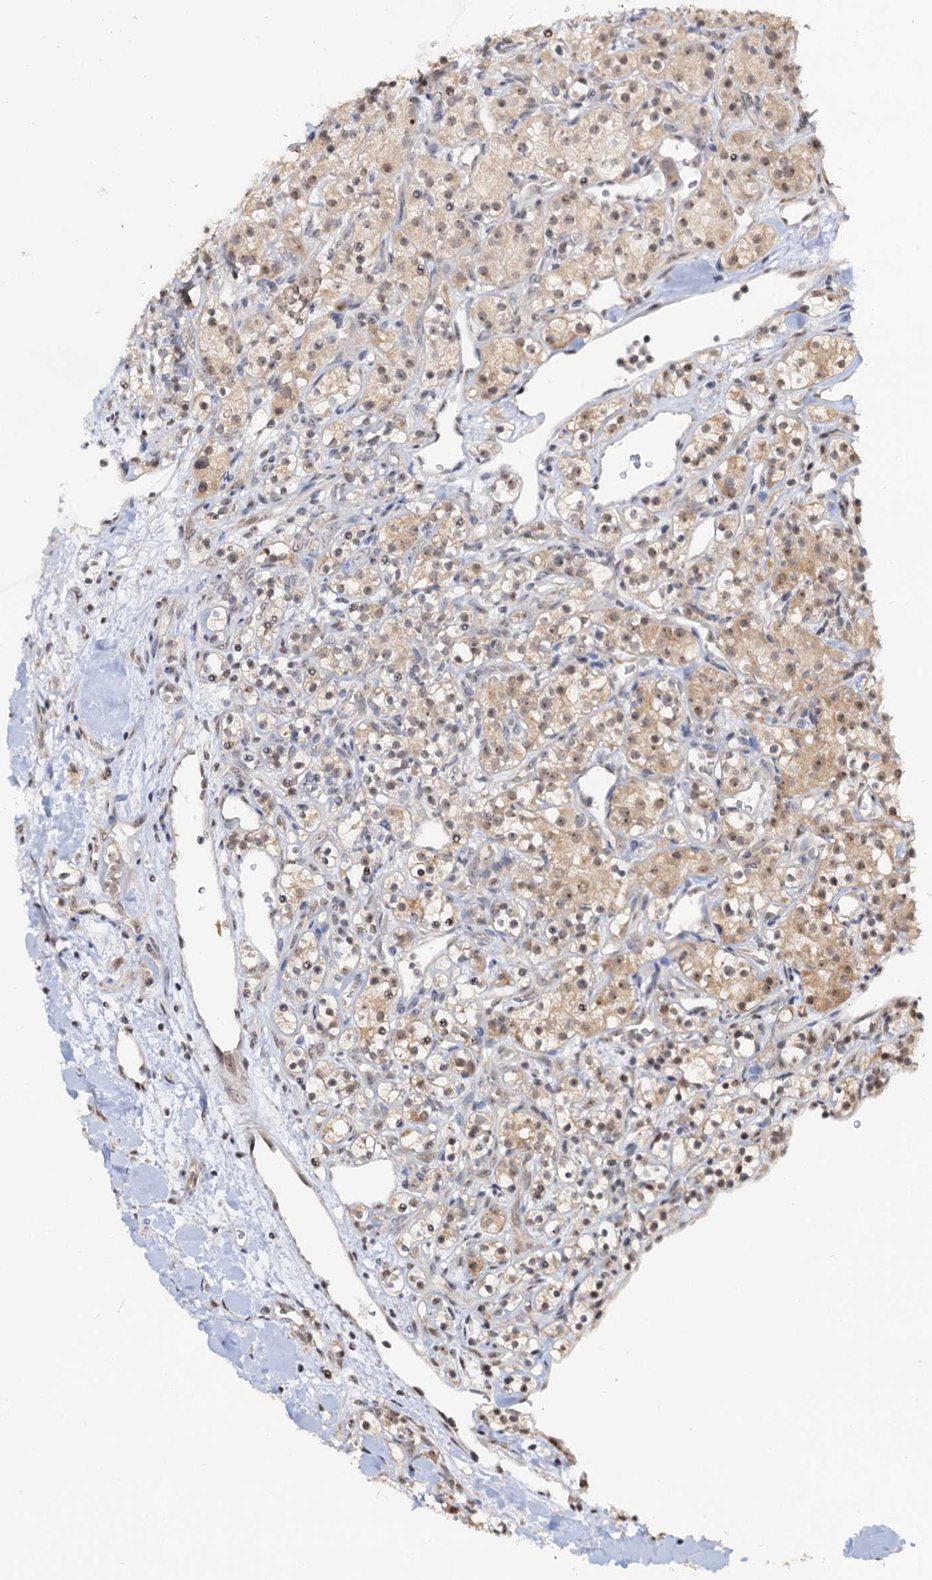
{"staining": {"intensity": "weak", "quantity": ">75%", "location": "cytoplasmic/membranous,nuclear"}, "tissue": "renal cancer", "cell_type": "Tumor cells", "image_type": "cancer", "snomed": [{"axis": "morphology", "description": "Adenocarcinoma, NOS"}, {"axis": "topography", "description": "Kidney"}], "caption": "DAB immunohistochemical staining of human adenocarcinoma (renal) reveals weak cytoplasmic/membranous and nuclear protein positivity in about >75% of tumor cells. Nuclei are stained in blue.", "gene": "NAT10", "patient": {"sex": "male", "age": 77}}